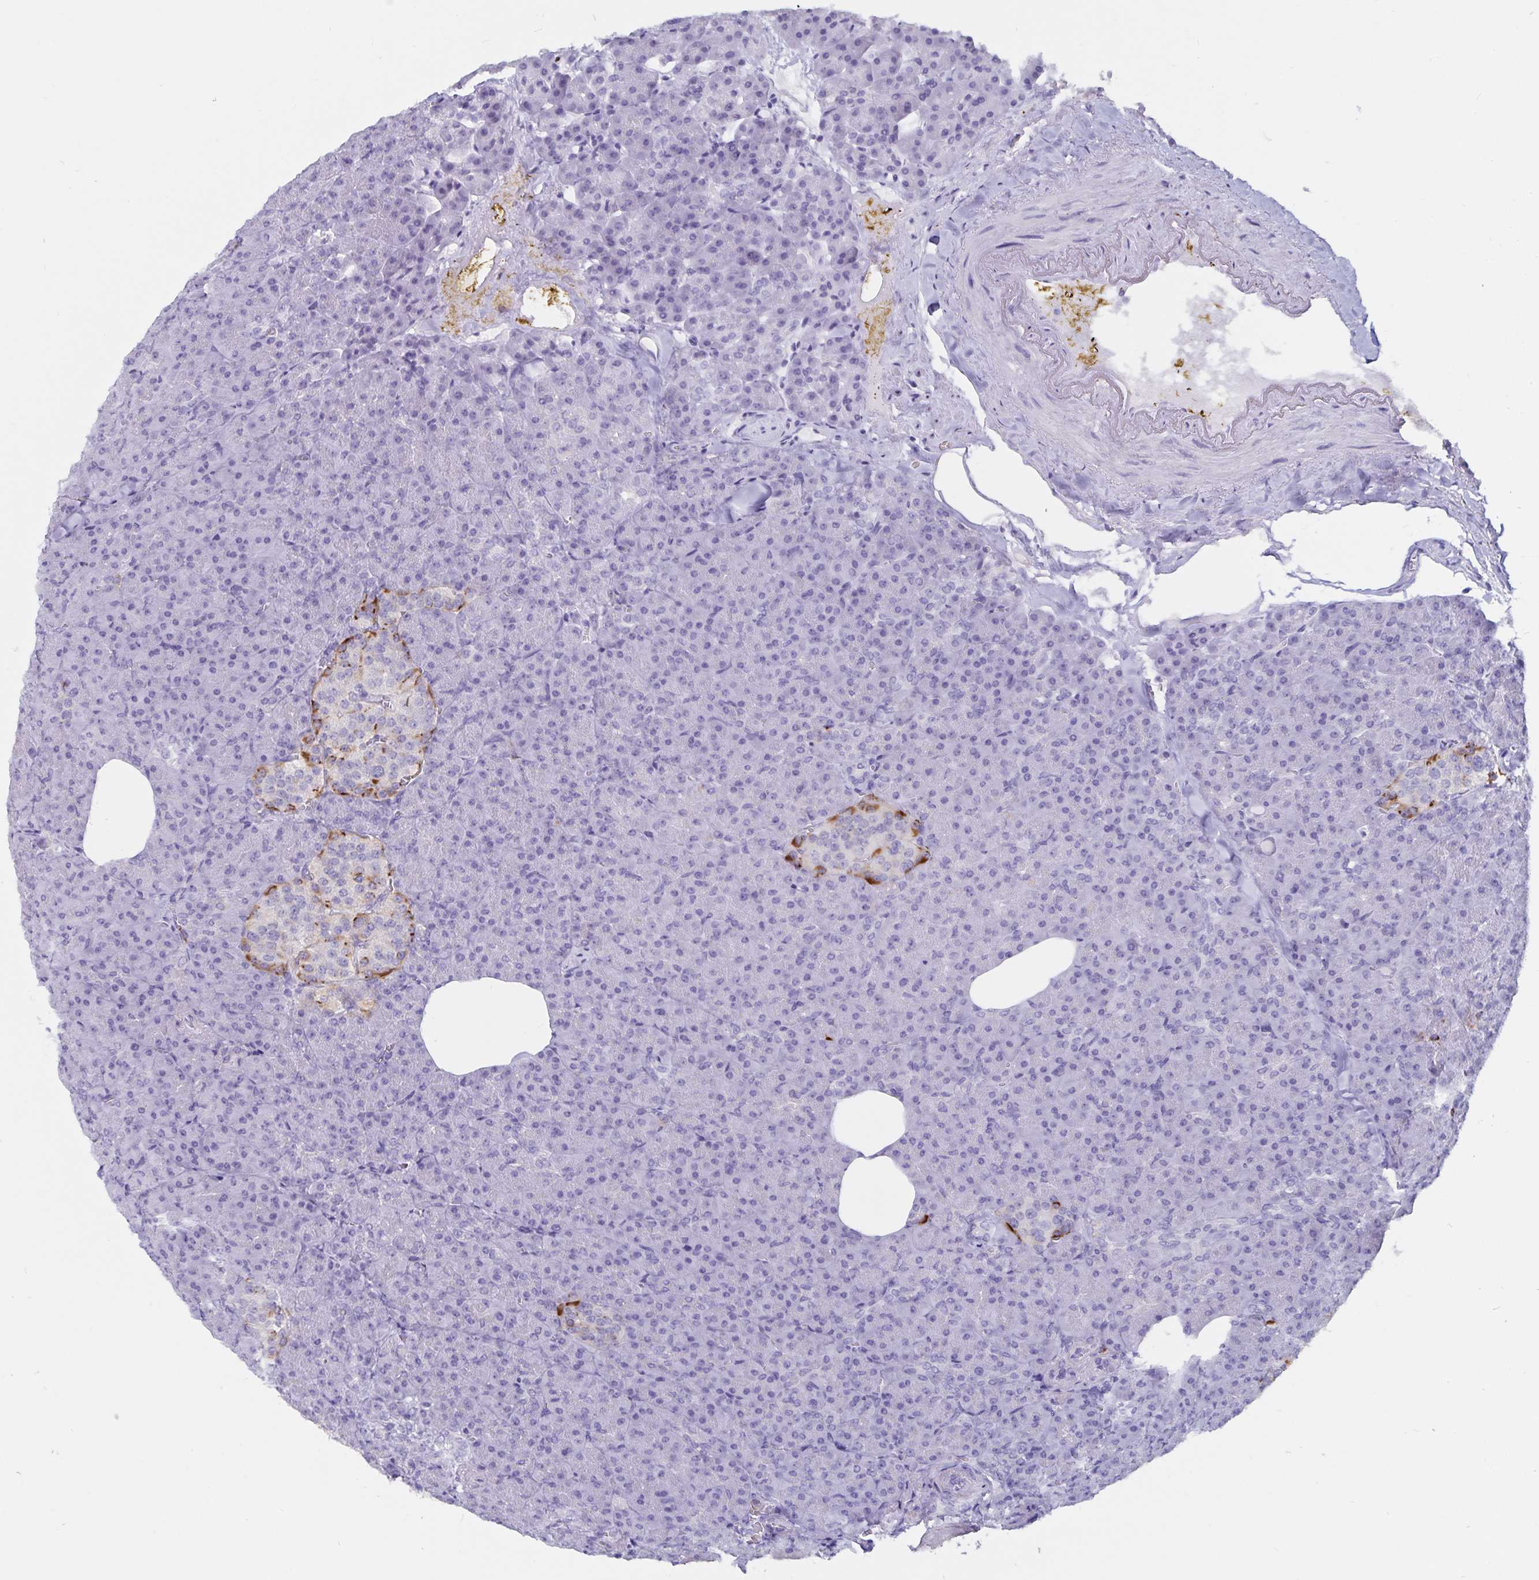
{"staining": {"intensity": "negative", "quantity": "none", "location": "none"}, "tissue": "pancreas", "cell_type": "Exocrine glandular cells", "image_type": "normal", "snomed": [{"axis": "morphology", "description": "Normal tissue, NOS"}, {"axis": "topography", "description": "Pancreas"}], "caption": "The image shows no staining of exocrine glandular cells in unremarkable pancreas. (DAB (3,3'-diaminobenzidine) immunohistochemistry with hematoxylin counter stain).", "gene": "GPR137", "patient": {"sex": "female", "age": 74}}